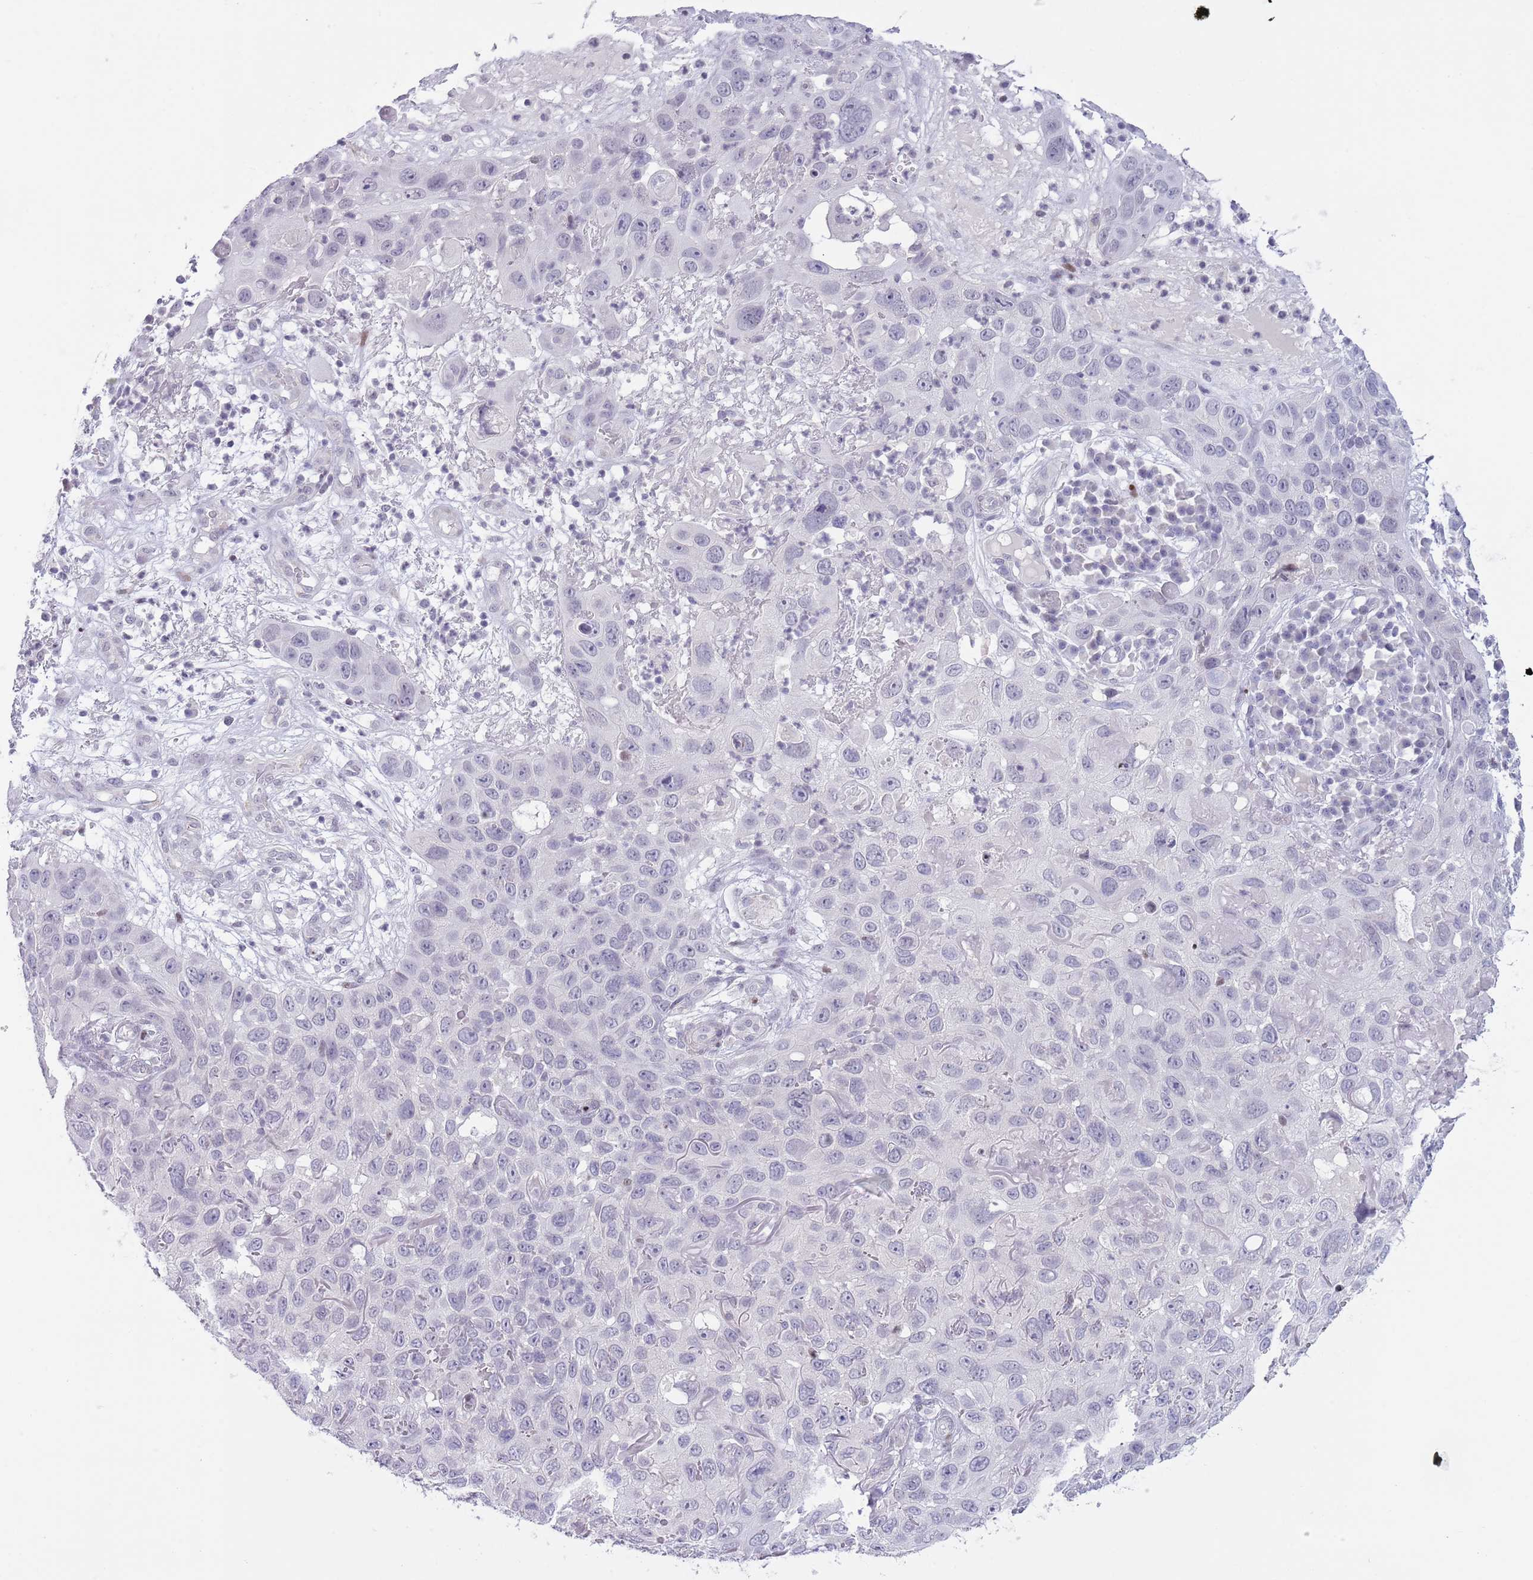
{"staining": {"intensity": "negative", "quantity": "none", "location": "none"}, "tissue": "skin cancer", "cell_type": "Tumor cells", "image_type": "cancer", "snomed": [{"axis": "morphology", "description": "Squamous cell carcinoma in situ, NOS"}, {"axis": "morphology", "description": "Squamous cell carcinoma, NOS"}, {"axis": "topography", "description": "Skin"}], "caption": "The micrograph reveals no significant expression in tumor cells of skin cancer (squamous cell carcinoma in situ).", "gene": "MFSD10", "patient": {"sex": "male", "age": 93}}